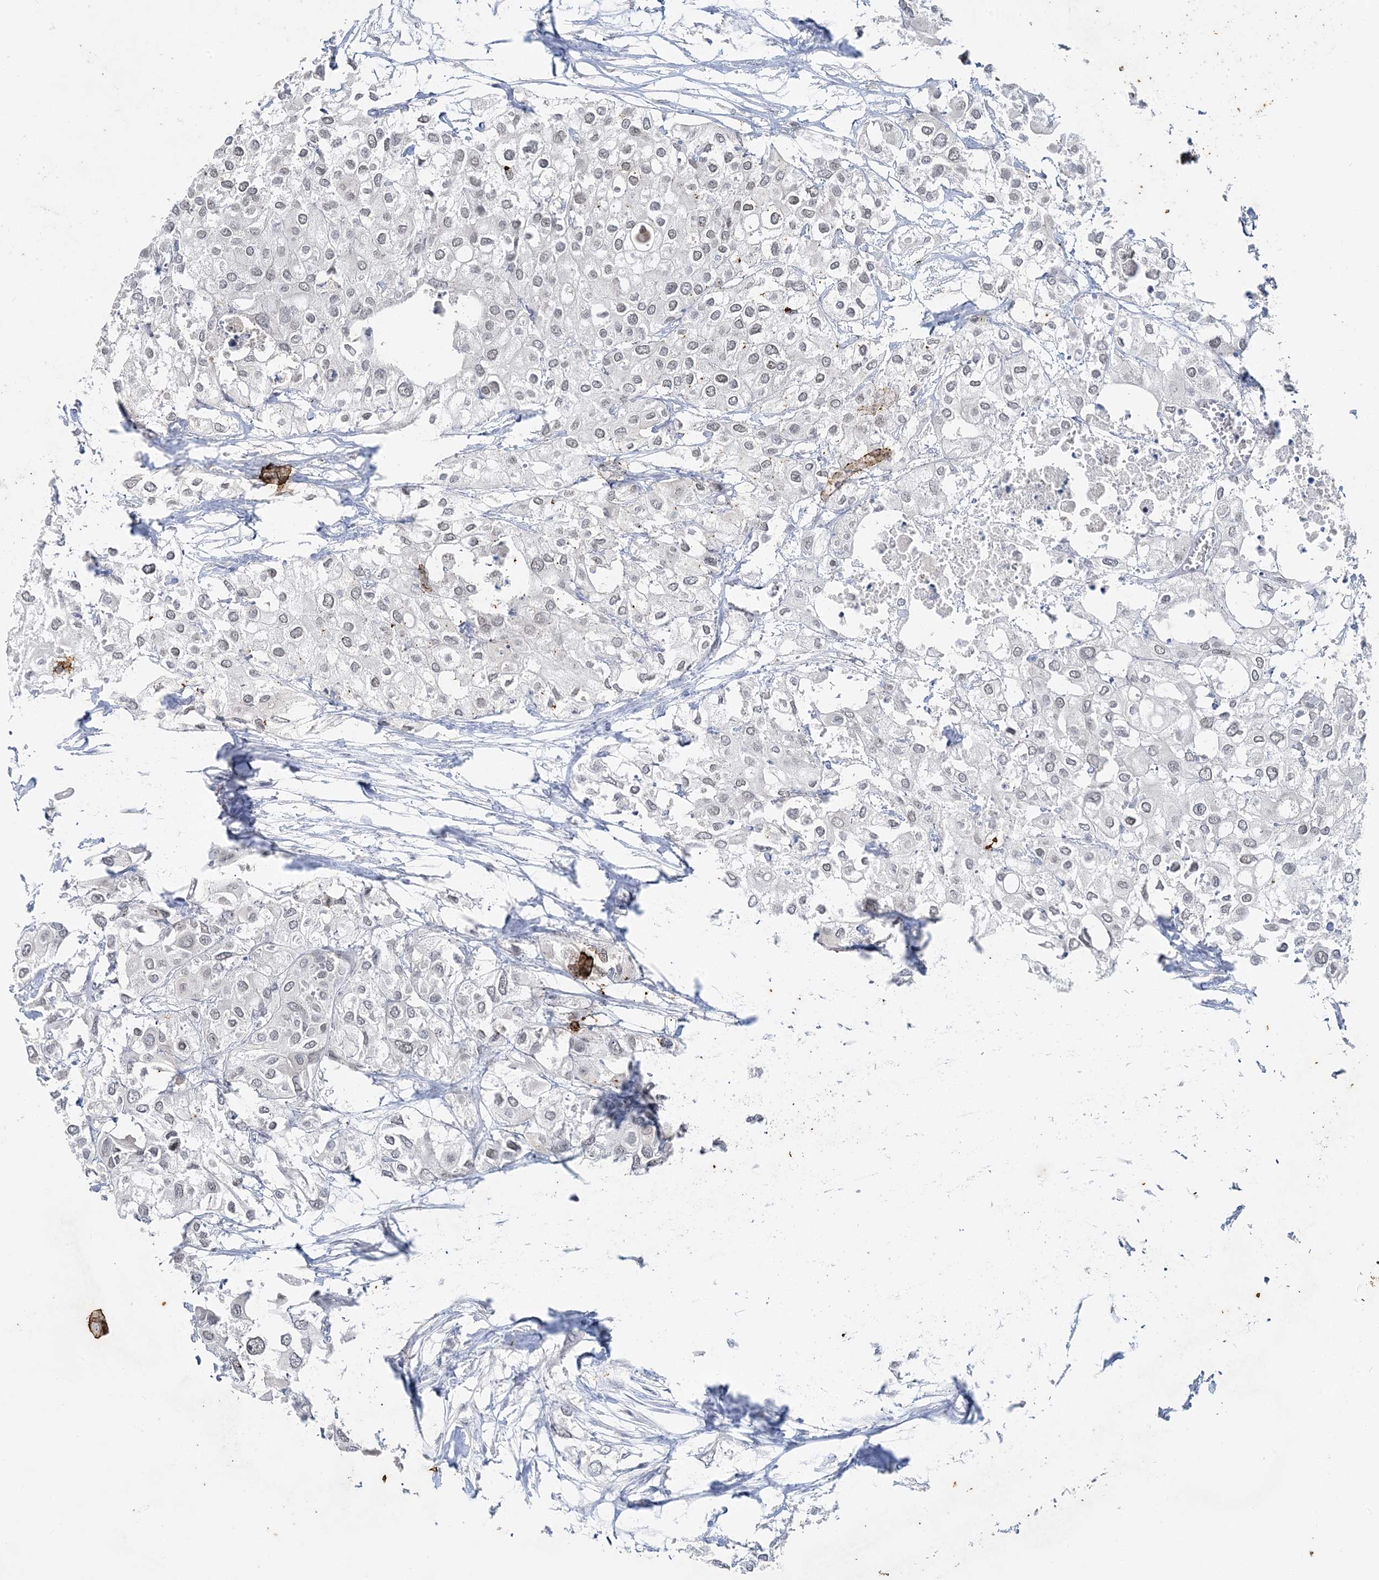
{"staining": {"intensity": "weak", "quantity": "25%-75%", "location": "nuclear"}, "tissue": "urothelial cancer", "cell_type": "Tumor cells", "image_type": "cancer", "snomed": [{"axis": "morphology", "description": "Urothelial carcinoma, High grade"}, {"axis": "topography", "description": "Urinary bladder"}], "caption": "Immunohistochemical staining of human urothelial cancer shows weak nuclear protein positivity in about 25%-75% of tumor cells.", "gene": "LEXM", "patient": {"sex": "male", "age": 64}}